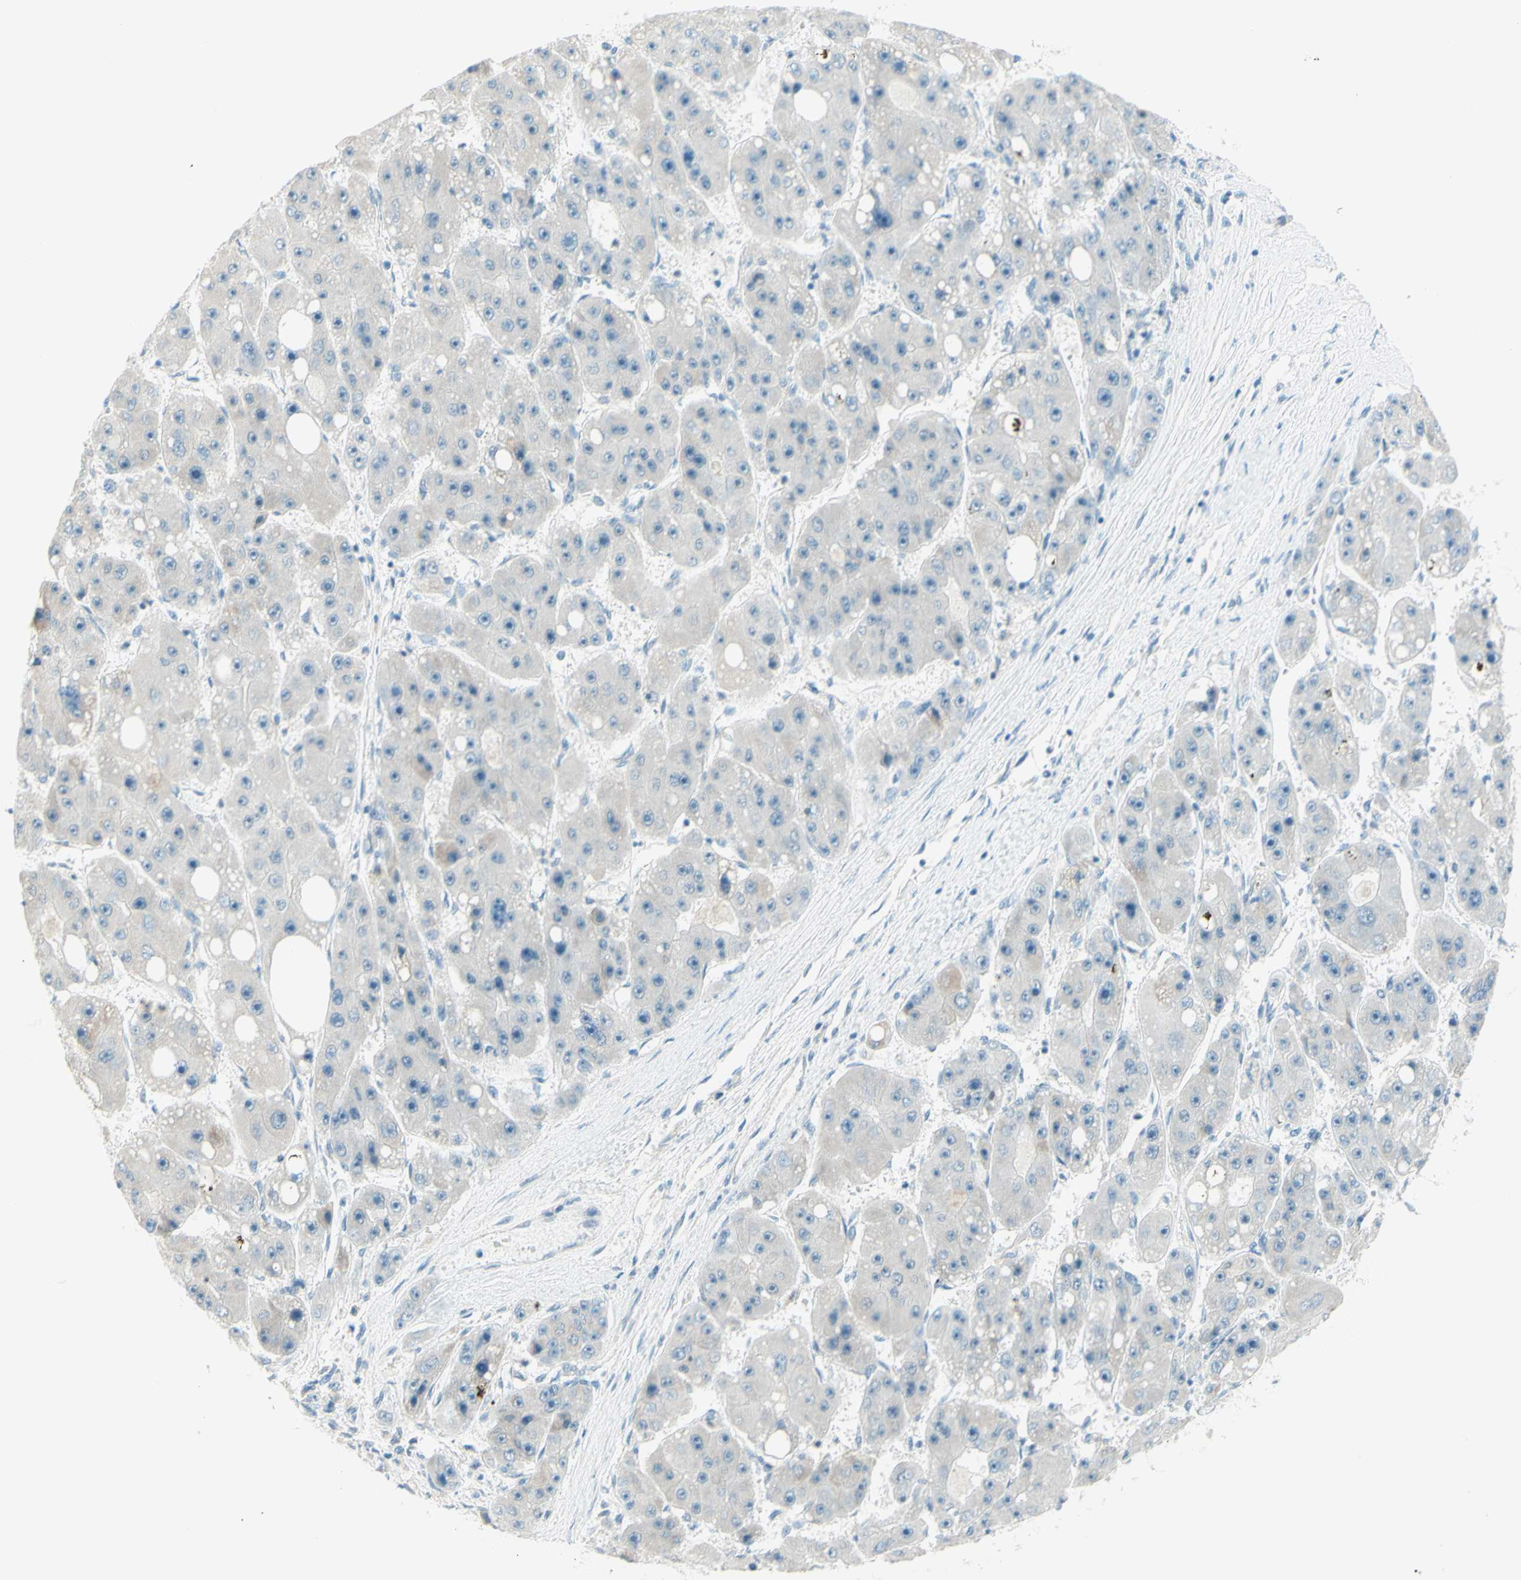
{"staining": {"intensity": "weak", "quantity": "<25%", "location": "cytoplasmic/membranous"}, "tissue": "liver cancer", "cell_type": "Tumor cells", "image_type": "cancer", "snomed": [{"axis": "morphology", "description": "Carcinoma, Hepatocellular, NOS"}, {"axis": "topography", "description": "Liver"}], "caption": "Liver hepatocellular carcinoma stained for a protein using immunohistochemistry exhibits no staining tumor cells.", "gene": "JPH1", "patient": {"sex": "female", "age": 61}}